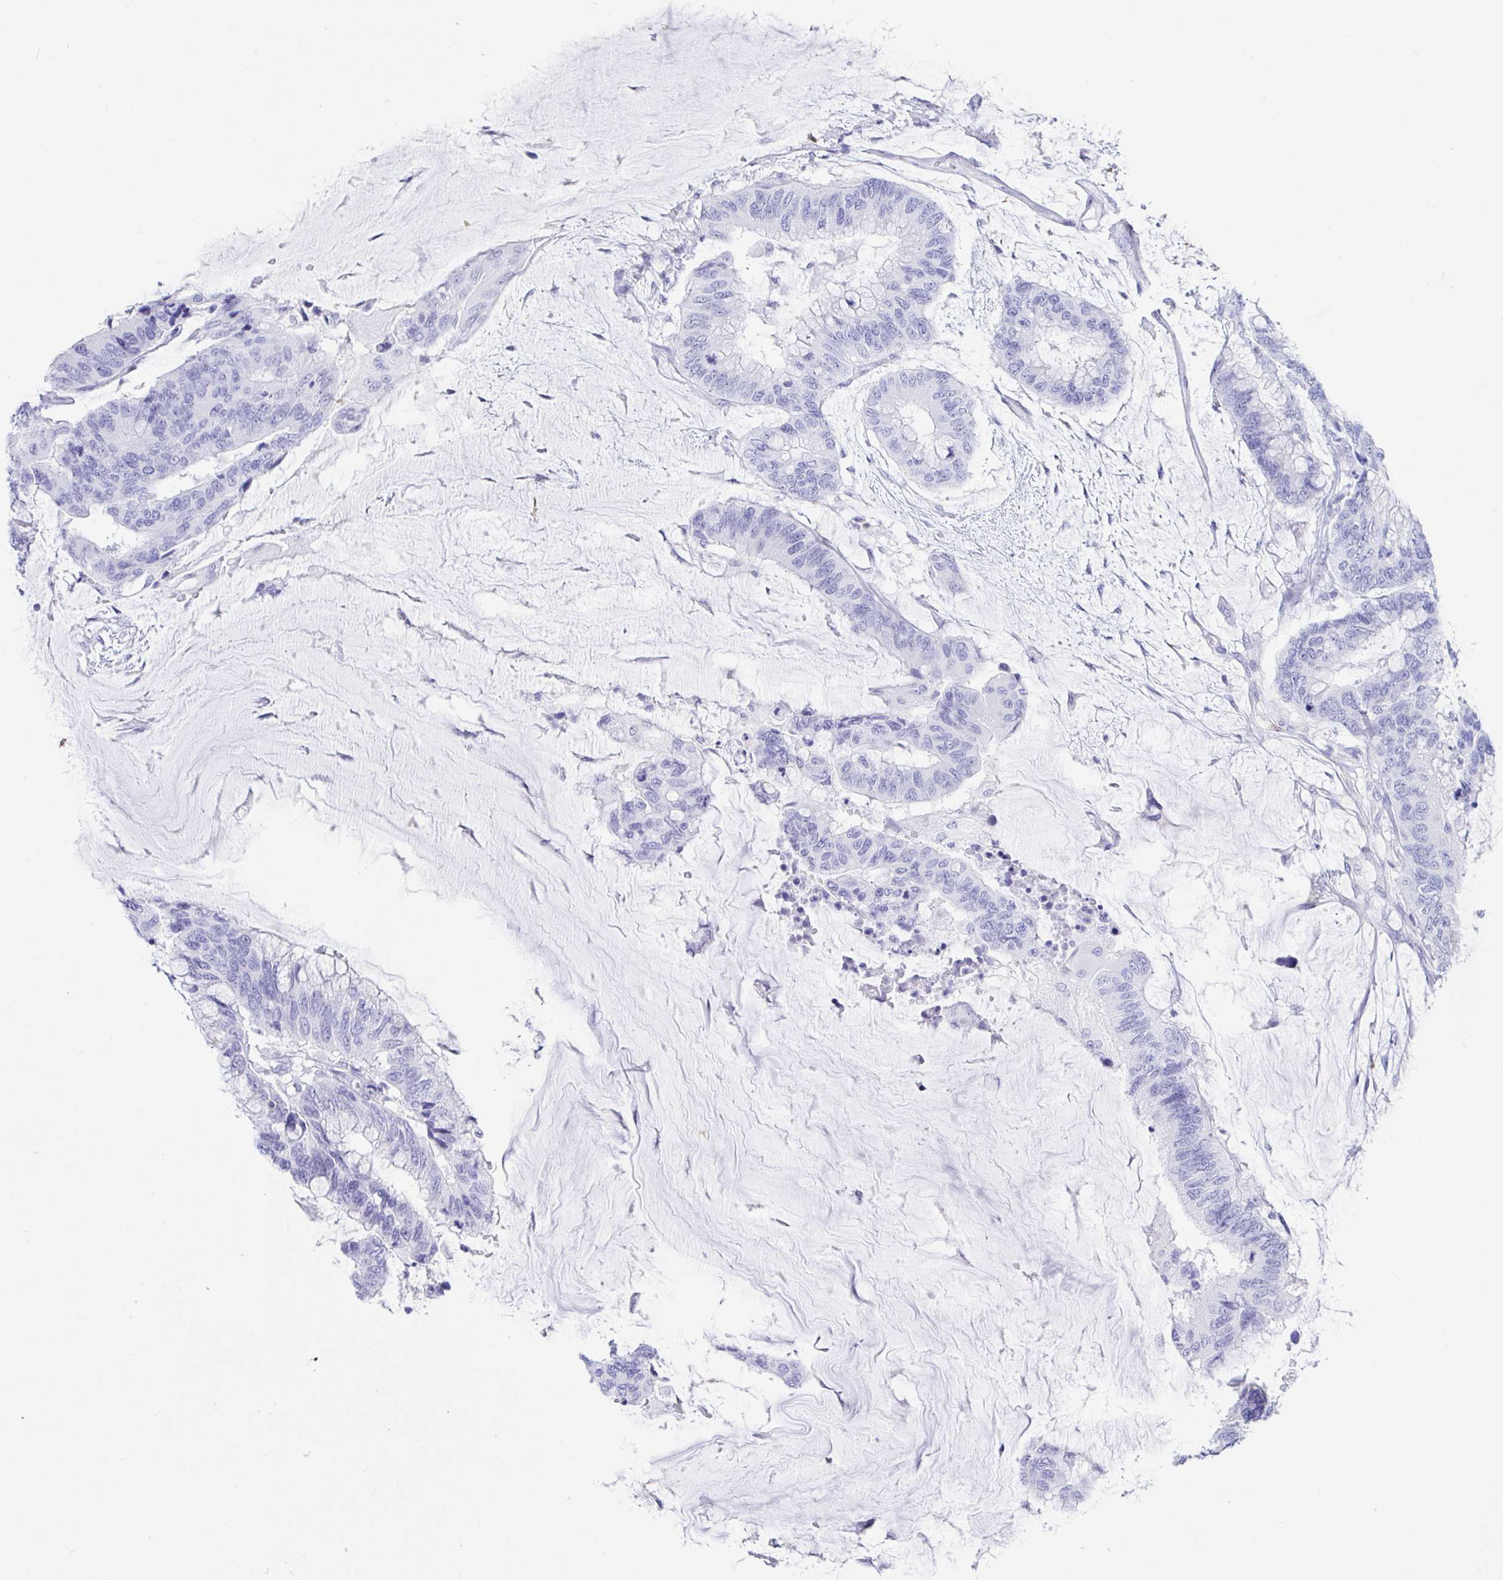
{"staining": {"intensity": "negative", "quantity": "none", "location": "none"}, "tissue": "colorectal cancer", "cell_type": "Tumor cells", "image_type": "cancer", "snomed": [{"axis": "morphology", "description": "Adenocarcinoma, NOS"}, {"axis": "topography", "description": "Rectum"}], "caption": "Tumor cells are negative for brown protein staining in colorectal cancer (adenocarcinoma). (Brightfield microscopy of DAB IHC at high magnification).", "gene": "CD5", "patient": {"sex": "female", "age": 59}}